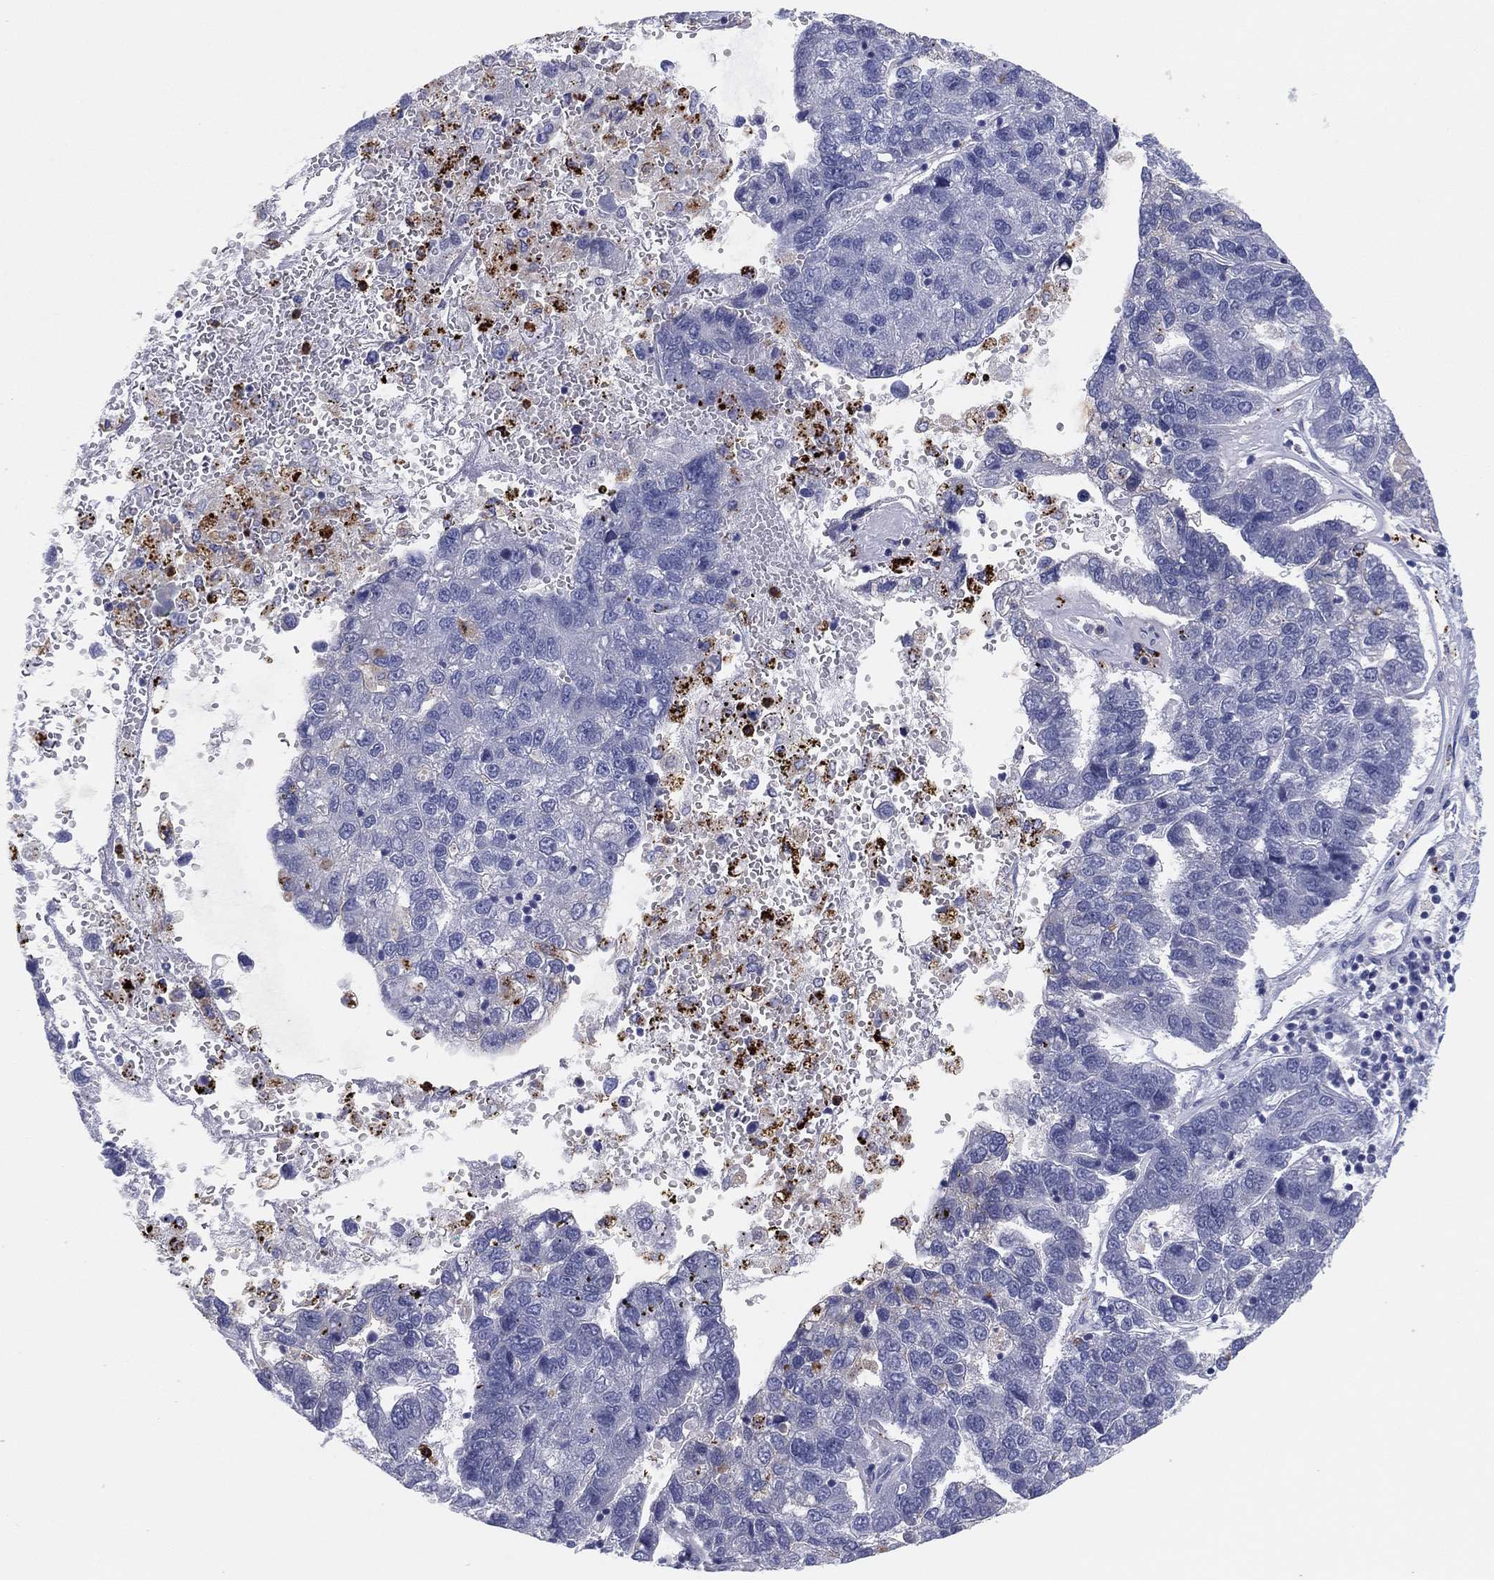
{"staining": {"intensity": "negative", "quantity": "none", "location": "none"}, "tissue": "pancreatic cancer", "cell_type": "Tumor cells", "image_type": "cancer", "snomed": [{"axis": "morphology", "description": "Adenocarcinoma, NOS"}, {"axis": "topography", "description": "Pancreas"}], "caption": "Immunohistochemical staining of pancreatic adenocarcinoma shows no significant expression in tumor cells.", "gene": "PLAC8", "patient": {"sex": "female", "age": 61}}